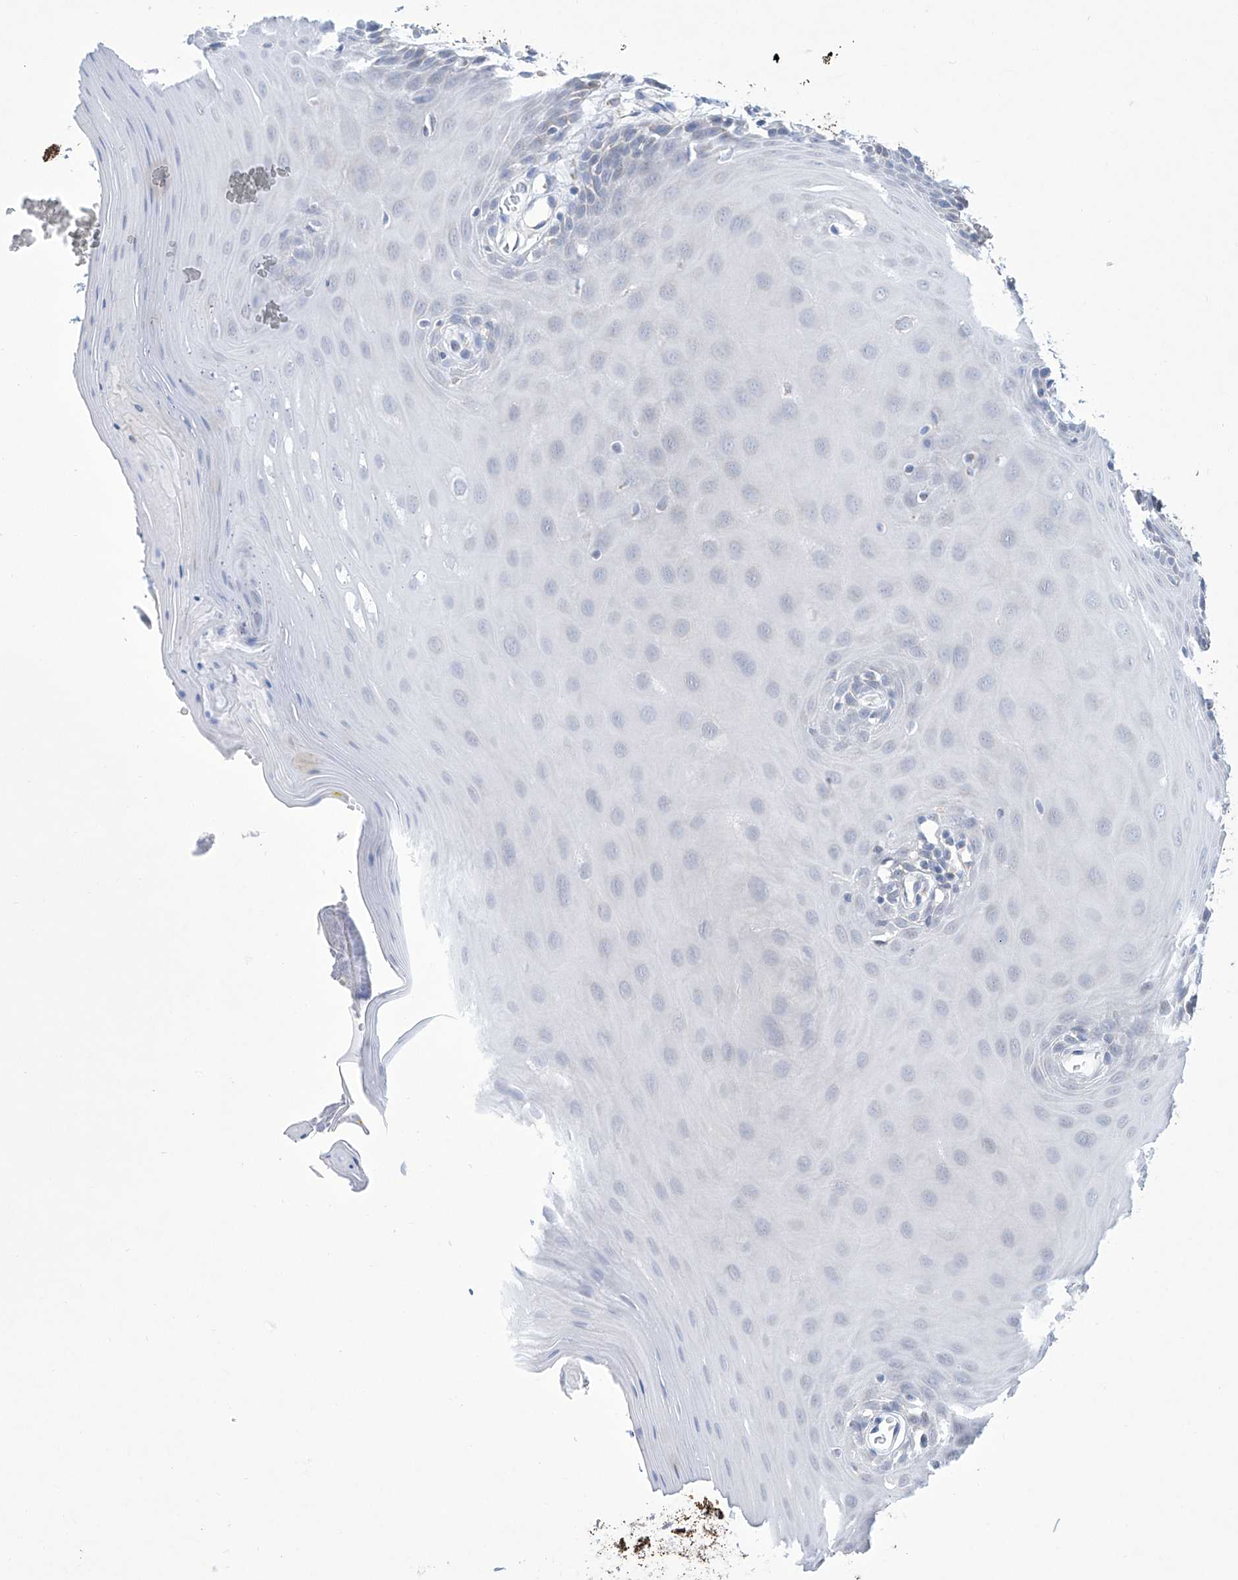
{"staining": {"intensity": "weak", "quantity": "<25%", "location": "cytoplasmic/membranous"}, "tissue": "oral mucosa", "cell_type": "Squamous epithelial cells", "image_type": "normal", "snomed": [{"axis": "morphology", "description": "Normal tissue, NOS"}, {"axis": "morphology", "description": "Squamous cell carcinoma, NOS"}, {"axis": "topography", "description": "Skeletal muscle"}, {"axis": "topography", "description": "Oral tissue"}, {"axis": "topography", "description": "Salivary gland"}, {"axis": "topography", "description": "Head-Neck"}], "caption": "DAB (3,3'-diaminobenzidine) immunohistochemical staining of benign human oral mucosa reveals no significant expression in squamous epithelial cells. The staining was performed using DAB (3,3'-diaminobenzidine) to visualize the protein expression in brown, while the nuclei were stained in blue with hematoxylin (Magnification: 20x).", "gene": "ALDH6A1", "patient": {"sex": "male", "age": 54}}